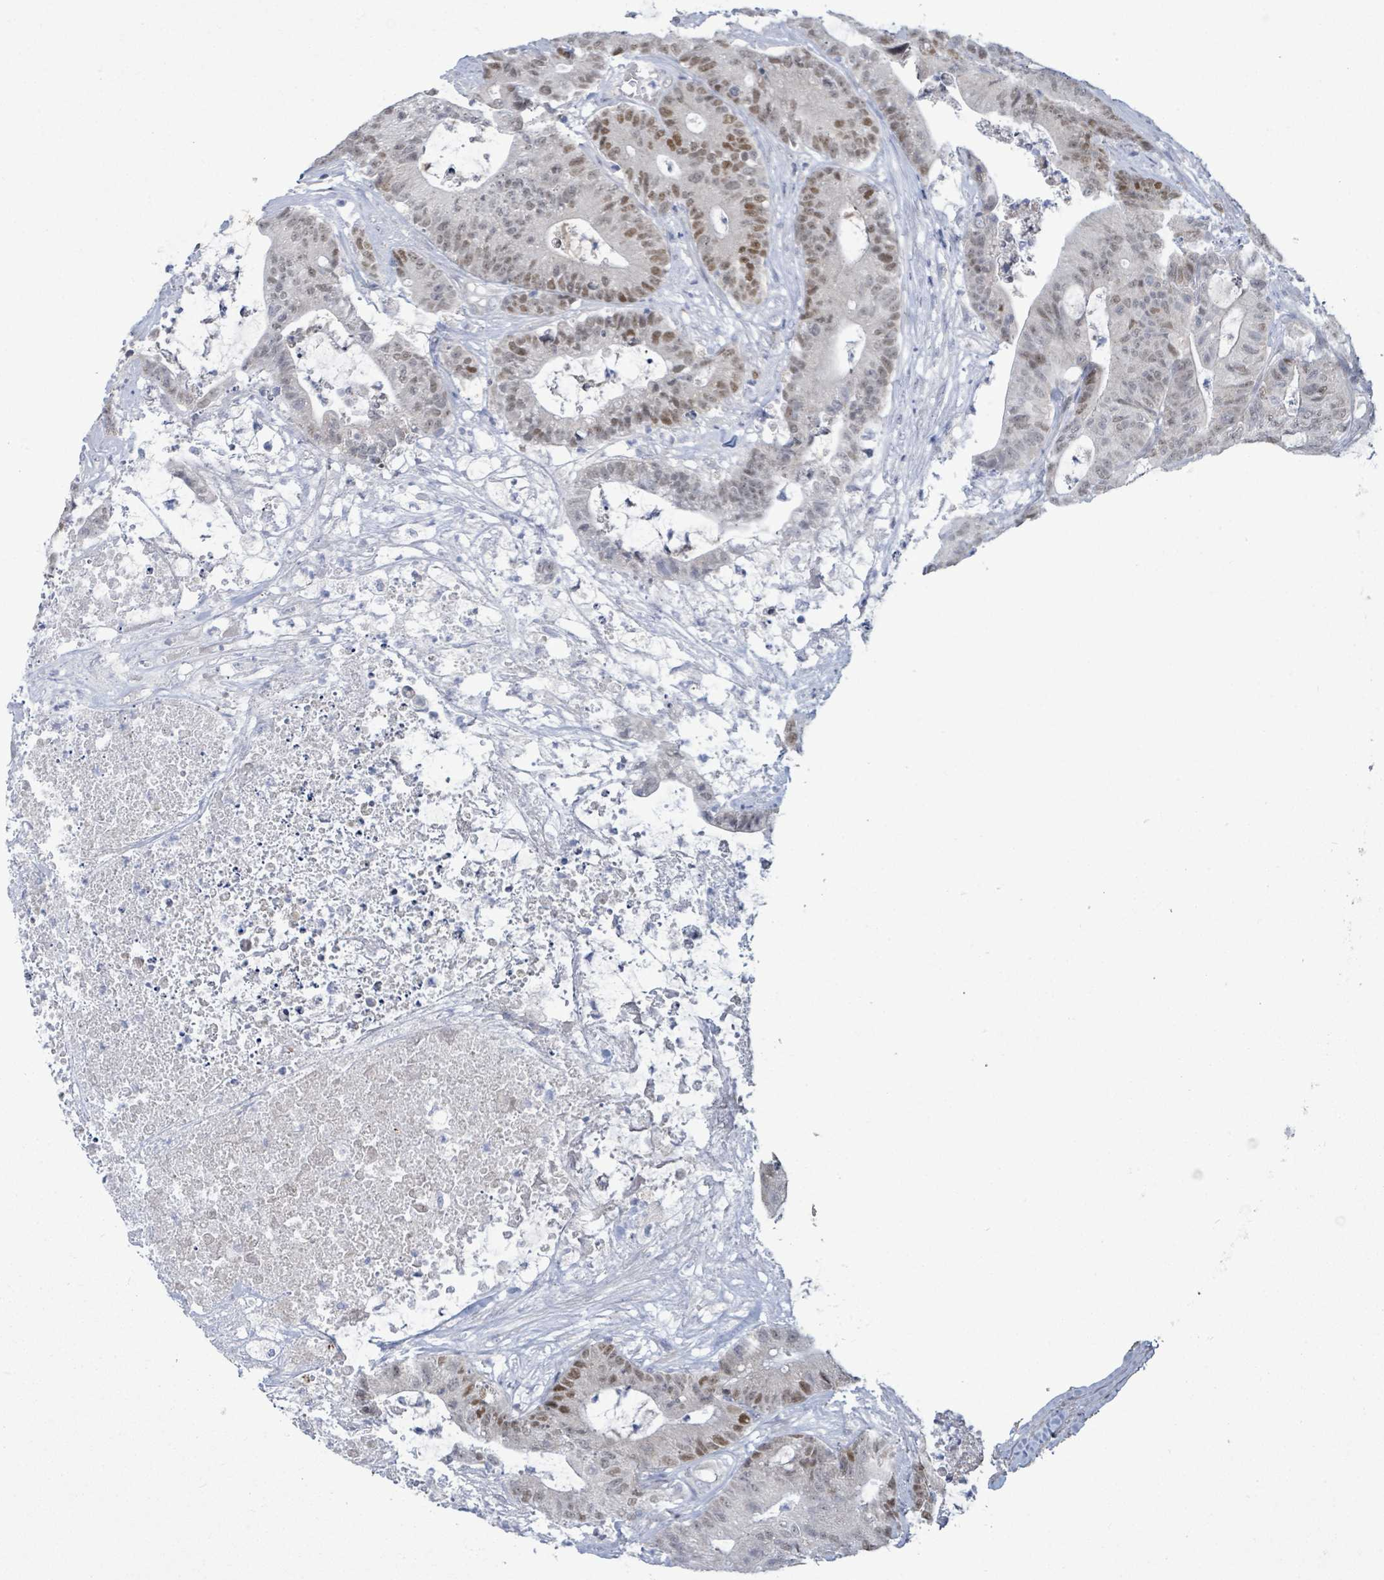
{"staining": {"intensity": "moderate", "quantity": "<25%", "location": "nuclear"}, "tissue": "colorectal cancer", "cell_type": "Tumor cells", "image_type": "cancer", "snomed": [{"axis": "morphology", "description": "Adenocarcinoma, NOS"}, {"axis": "topography", "description": "Colon"}], "caption": "Immunohistochemistry micrograph of neoplastic tissue: human colorectal cancer (adenocarcinoma) stained using immunohistochemistry (IHC) reveals low levels of moderate protein expression localized specifically in the nuclear of tumor cells, appearing as a nuclear brown color.", "gene": "ZFPM1", "patient": {"sex": "female", "age": 84}}